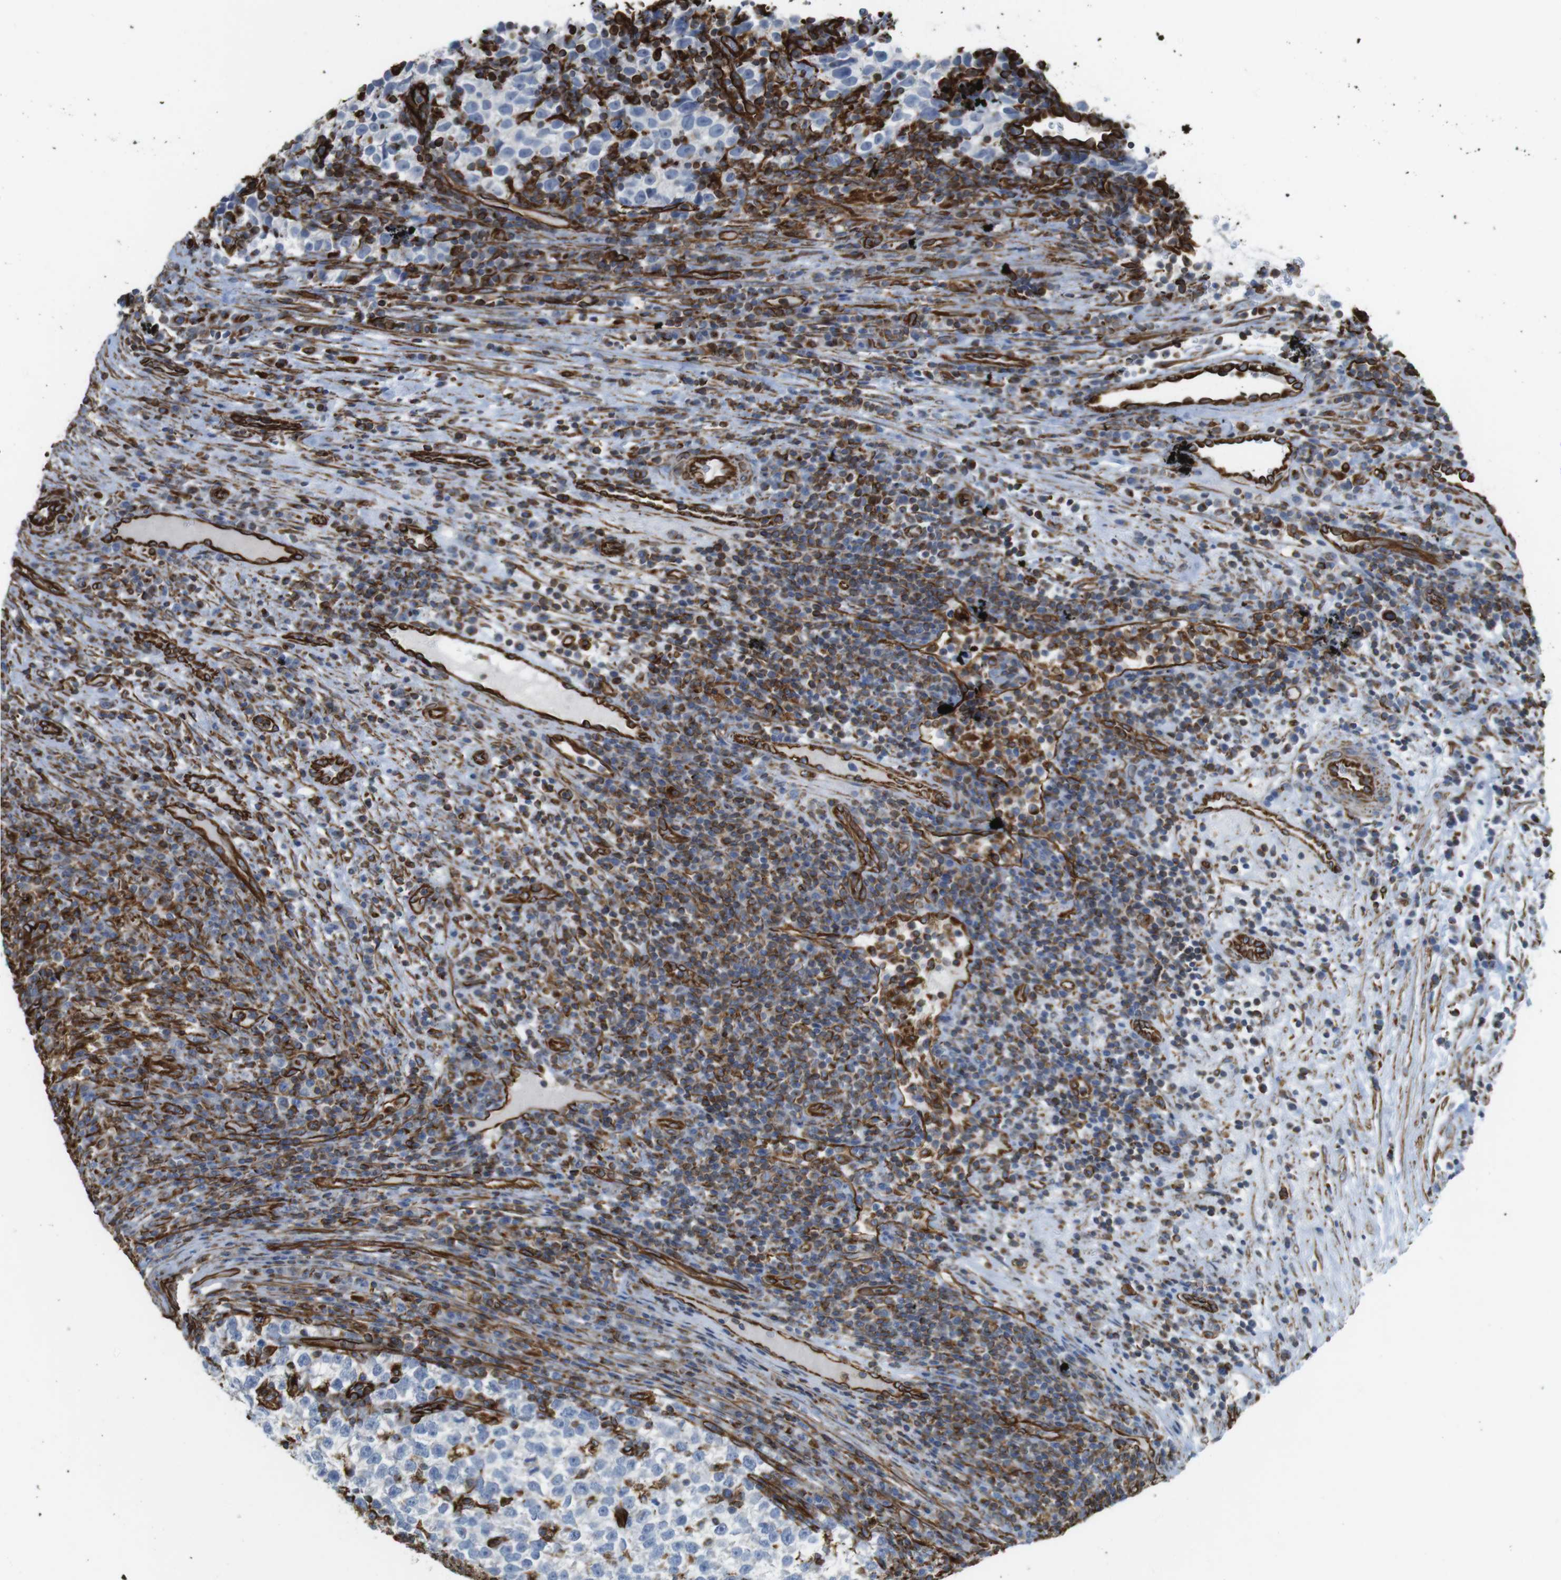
{"staining": {"intensity": "negative", "quantity": "none", "location": "none"}, "tissue": "testis cancer", "cell_type": "Tumor cells", "image_type": "cancer", "snomed": [{"axis": "morphology", "description": "Normal tissue, NOS"}, {"axis": "morphology", "description": "Seminoma, NOS"}, {"axis": "topography", "description": "Testis"}], "caption": "There is no significant staining in tumor cells of testis seminoma.", "gene": "RALGPS1", "patient": {"sex": "male", "age": 43}}